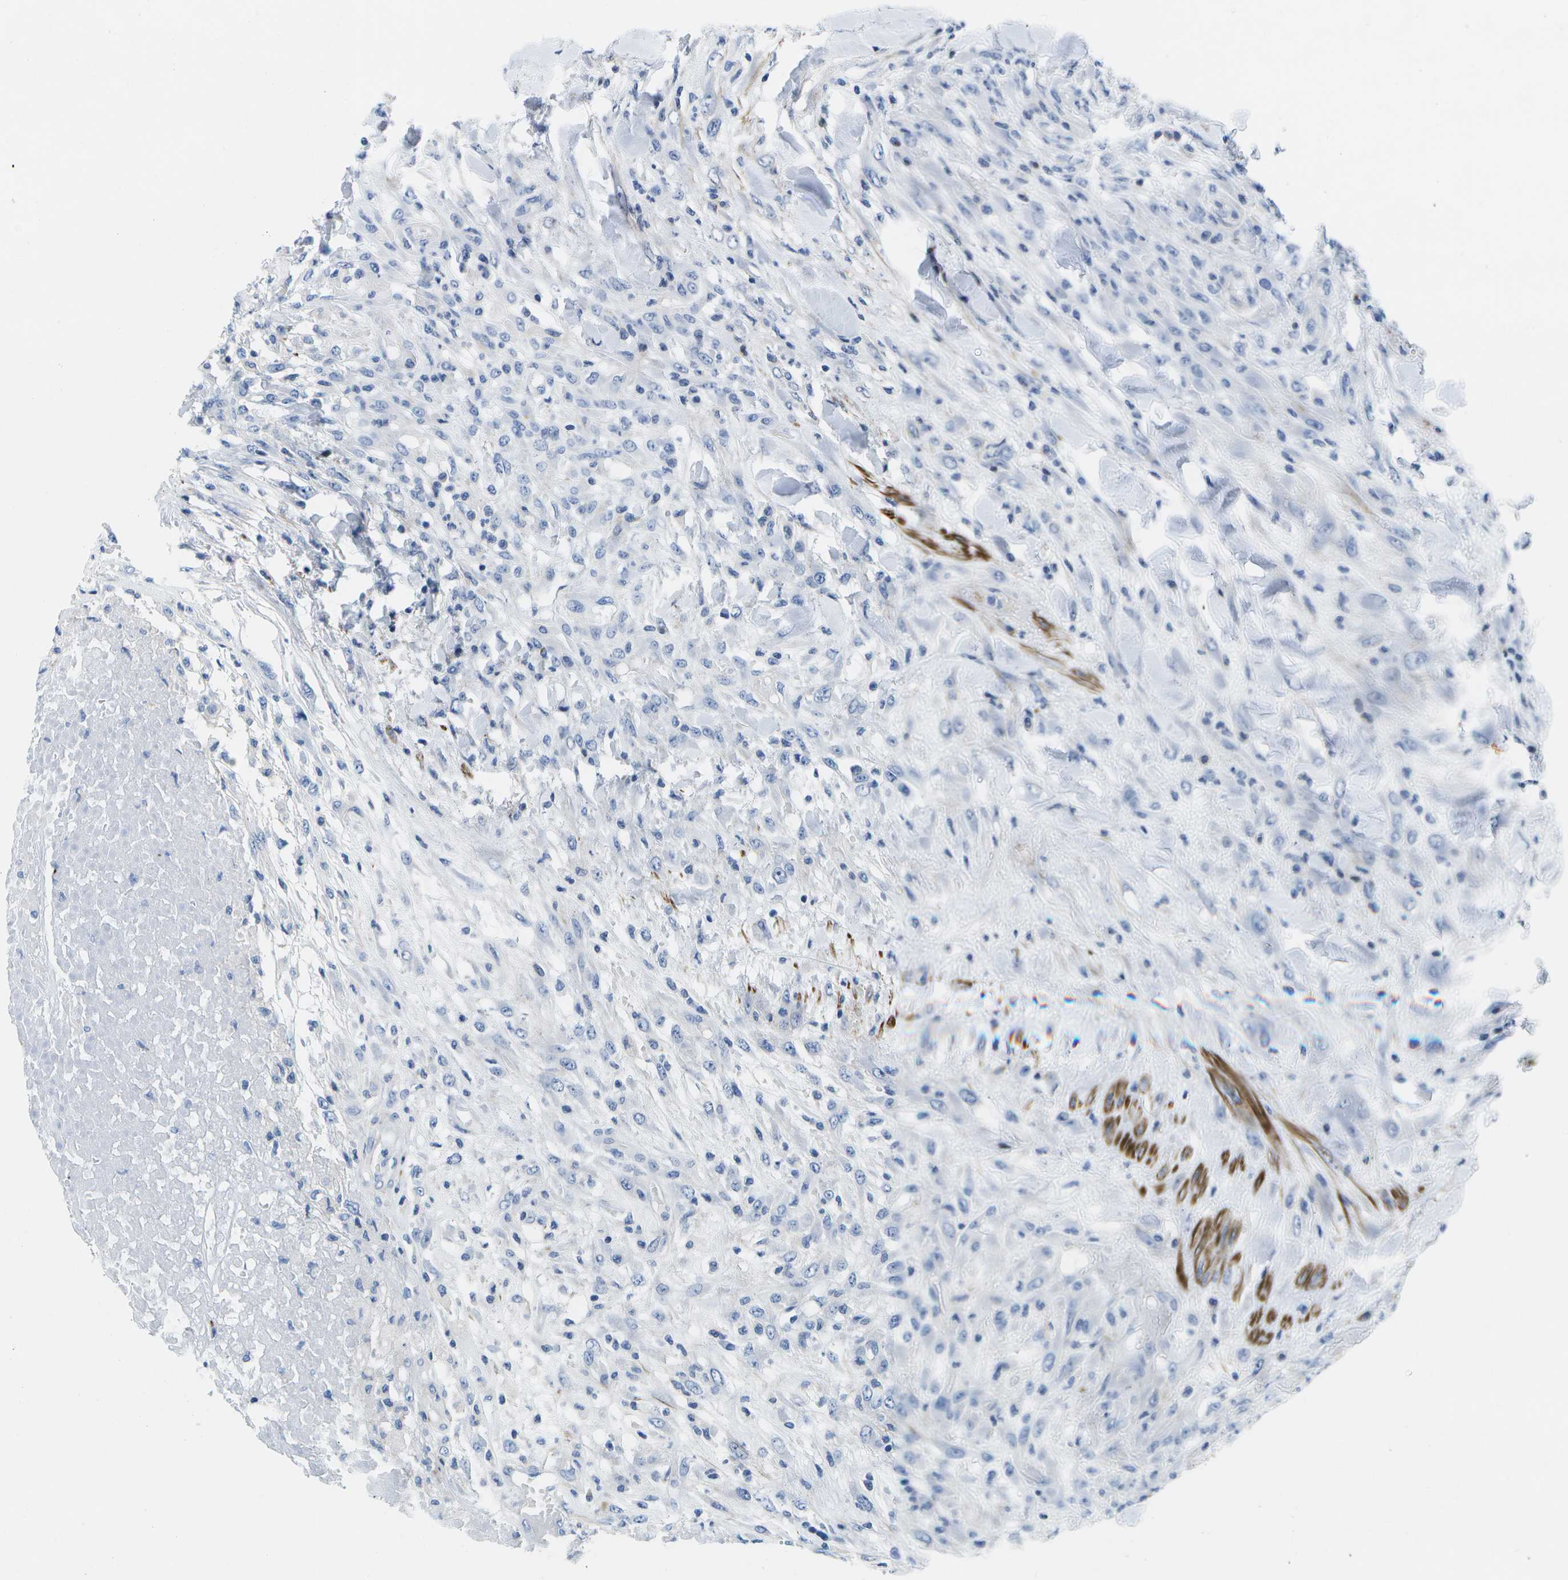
{"staining": {"intensity": "negative", "quantity": "none", "location": "none"}, "tissue": "testis cancer", "cell_type": "Tumor cells", "image_type": "cancer", "snomed": [{"axis": "morphology", "description": "Seminoma, NOS"}, {"axis": "topography", "description": "Testis"}], "caption": "A high-resolution micrograph shows IHC staining of testis cancer (seminoma), which reveals no significant positivity in tumor cells.", "gene": "ADGRG6", "patient": {"sex": "male", "age": 59}}